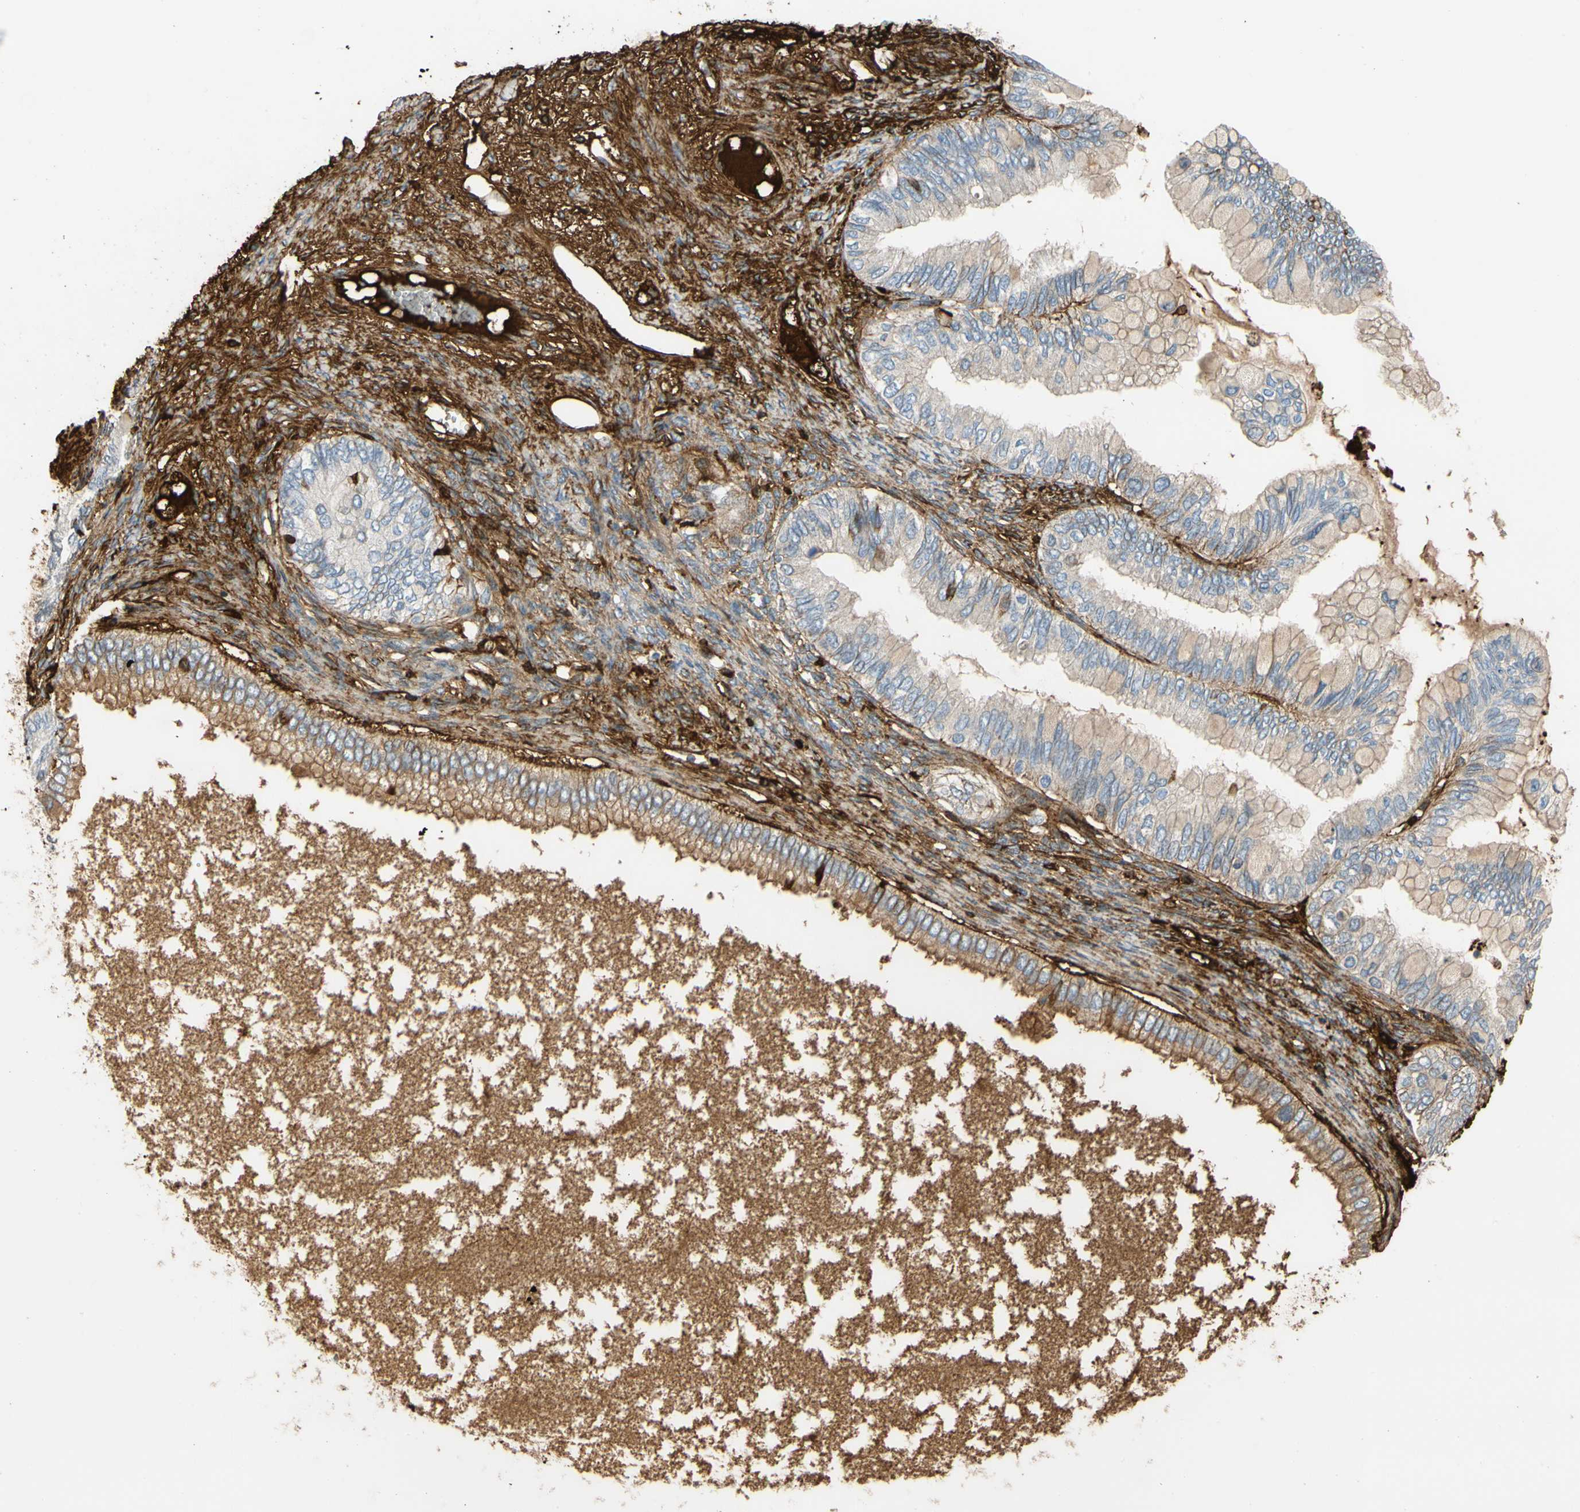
{"staining": {"intensity": "weak", "quantity": "25%-75%", "location": "cytoplasmic/membranous"}, "tissue": "ovarian cancer", "cell_type": "Tumor cells", "image_type": "cancer", "snomed": [{"axis": "morphology", "description": "Cystadenocarcinoma, mucinous, NOS"}, {"axis": "topography", "description": "Ovary"}], "caption": "Immunohistochemical staining of human mucinous cystadenocarcinoma (ovarian) displays low levels of weak cytoplasmic/membranous staining in about 25%-75% of tumor cells.", "gene": "FGB", "patient": {"sex": "female", "age": 80}}